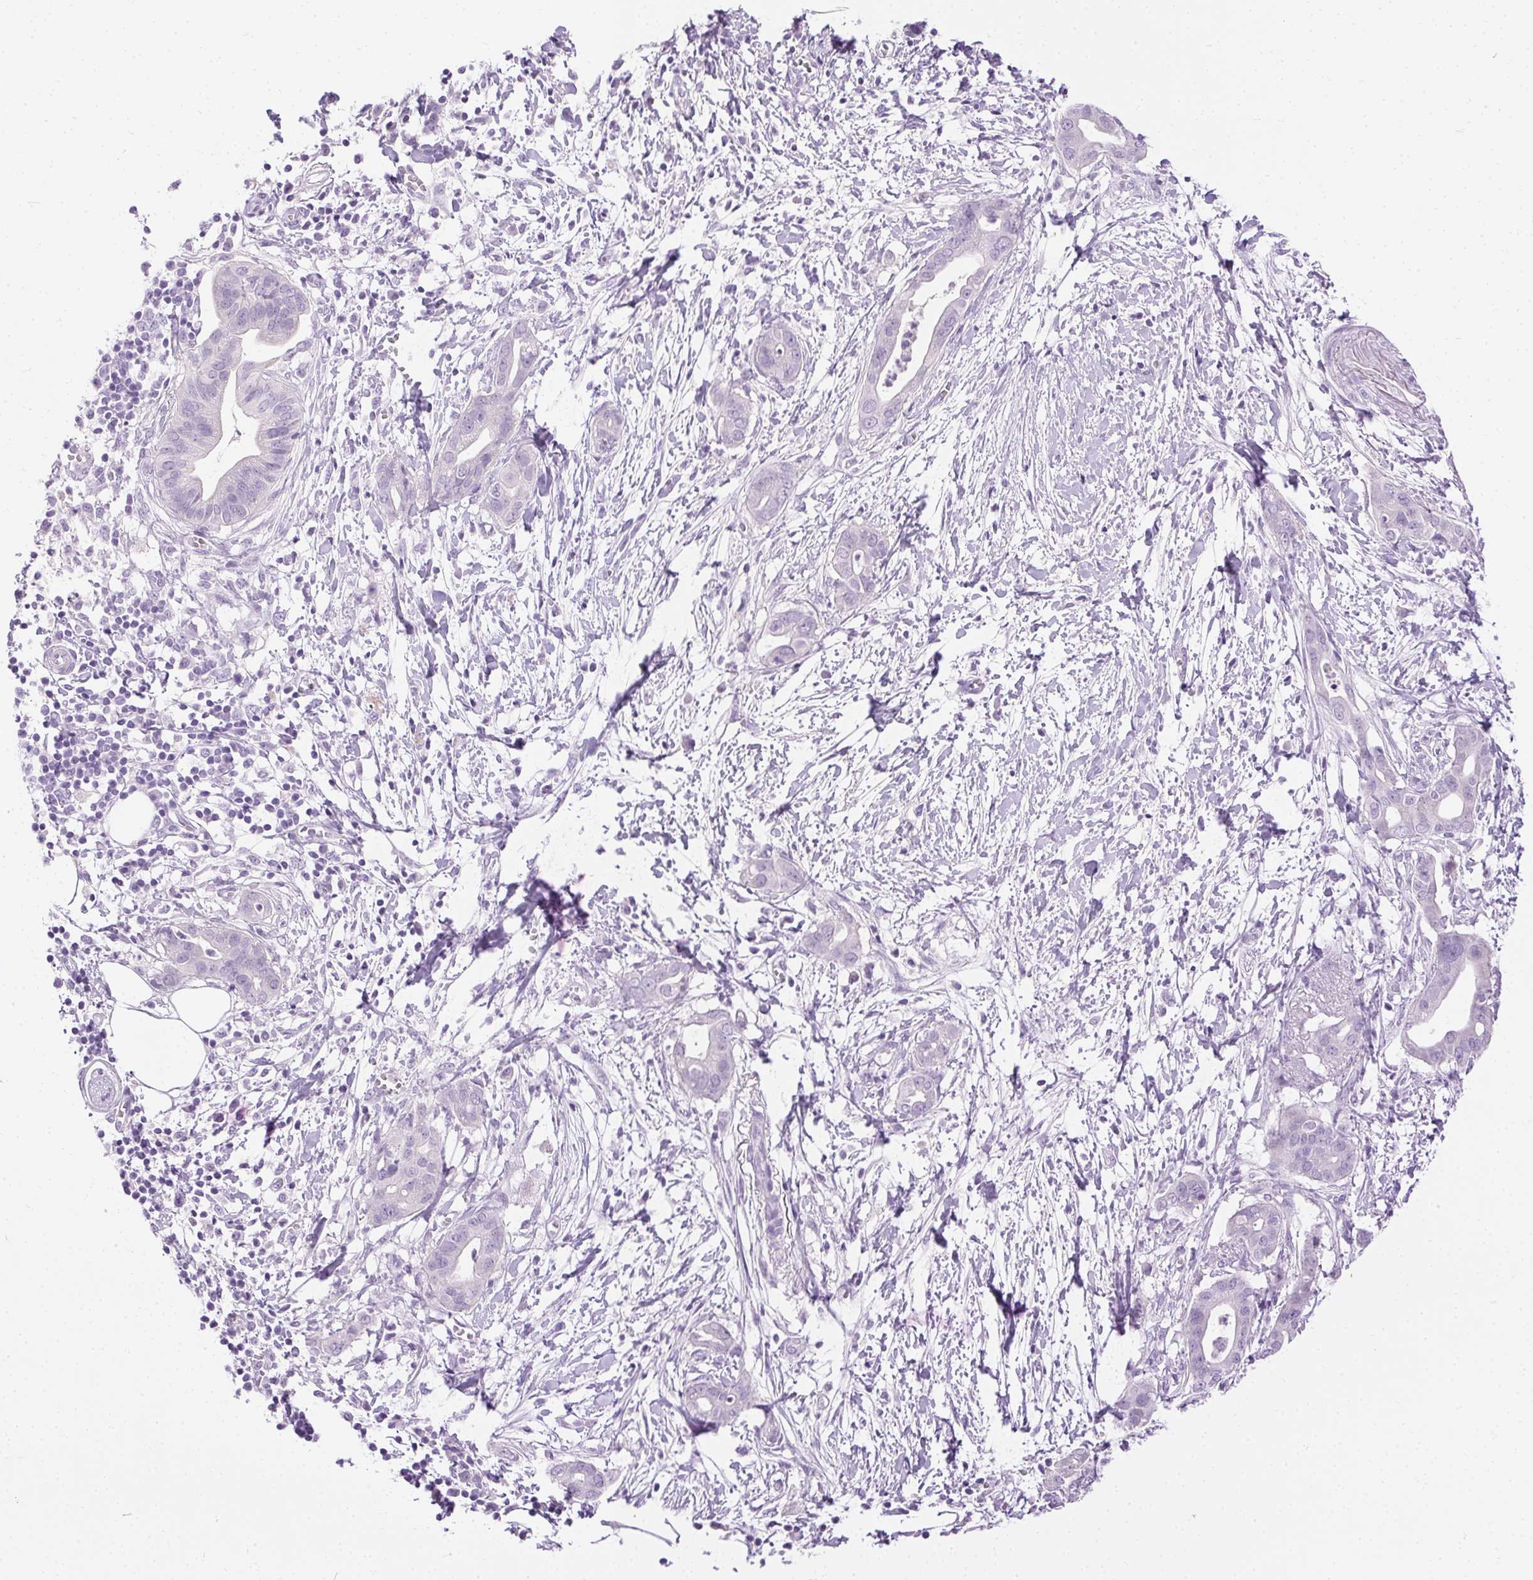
{"staining": {"intensity": "negative", "quantity": "none", "location": "none"}, "tissue": "pancreatic cancer", "cell_type": "Tumor cells", "image_type": "cancer", "snomed": [{"axis": "morphology", "description": "Adenocarcinoma, NOS"}, {"axis": "topography", "description": "Pancreas"}], "caption": "A micrograph of human pancreatic cancer is negative for staining in tumor cells. (Stains: DAB immunohistochemistry (IHC) with hematoxylin counter stain, Microscopy: brightfield microscopy at high magnification).", "gene": "C20orf85", "patient": {"sex": "male", "age": 61}}